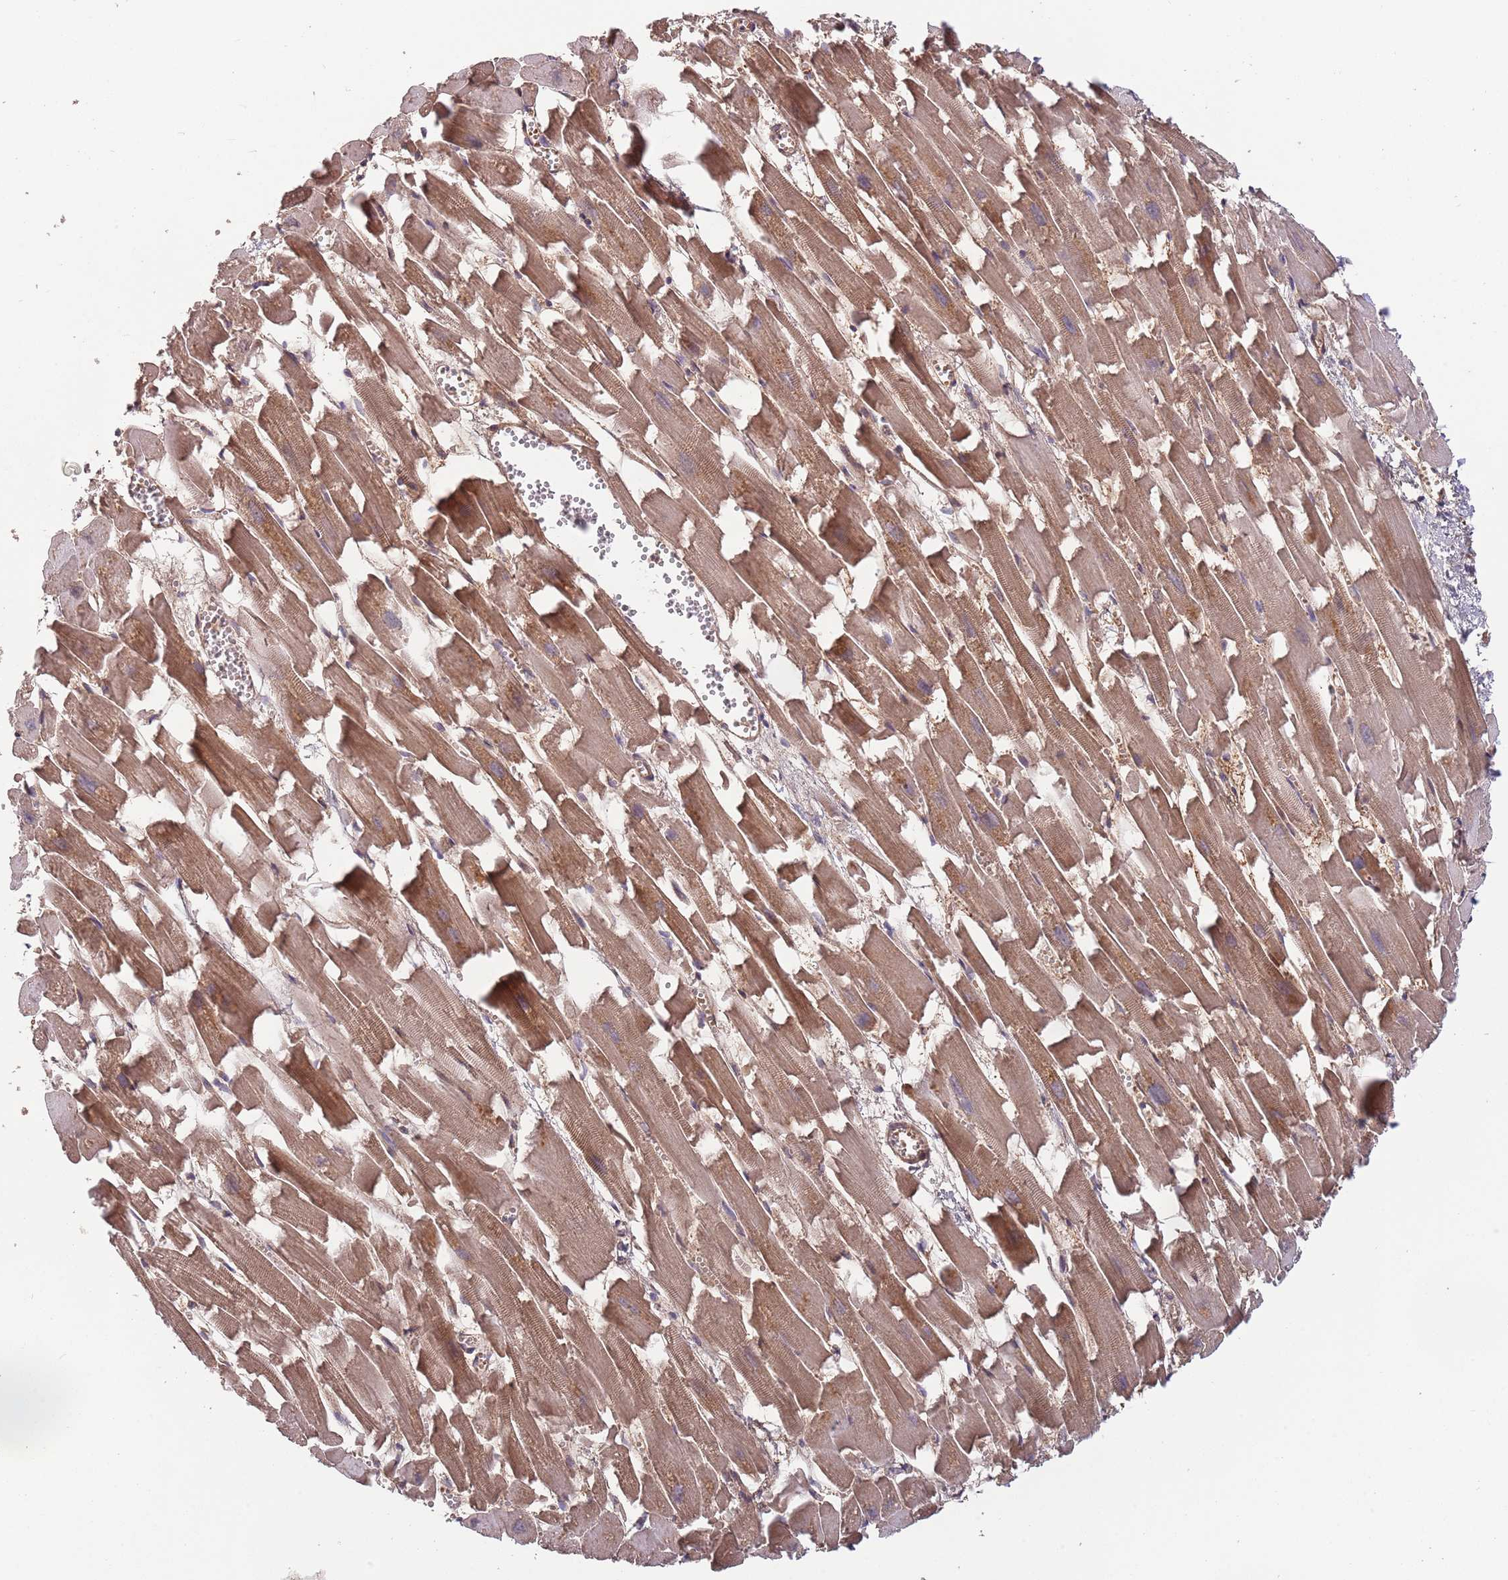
{"staining": {"intensity": "moderate", "quantity": ">75%", "location": "cytoplasmic/membranous,nuclear"}, "tissue": "heart muscle", "cell_type": "Cardiomyocytes", "image_type": "normal", "snomed": [{"axis": "morphology", "description": "Normal tissue, NOS"}, {"axis": "topography", "description": "Heart"}], "caption": "Protein expression analysis of unremarkable human heart muscle reveals moderate cytoplasmic/membranous,nuclear positivity in about >75% of cardiomyocytes.", "gene": "SALL1", "patient": {"sex": "female", "age": 64}}